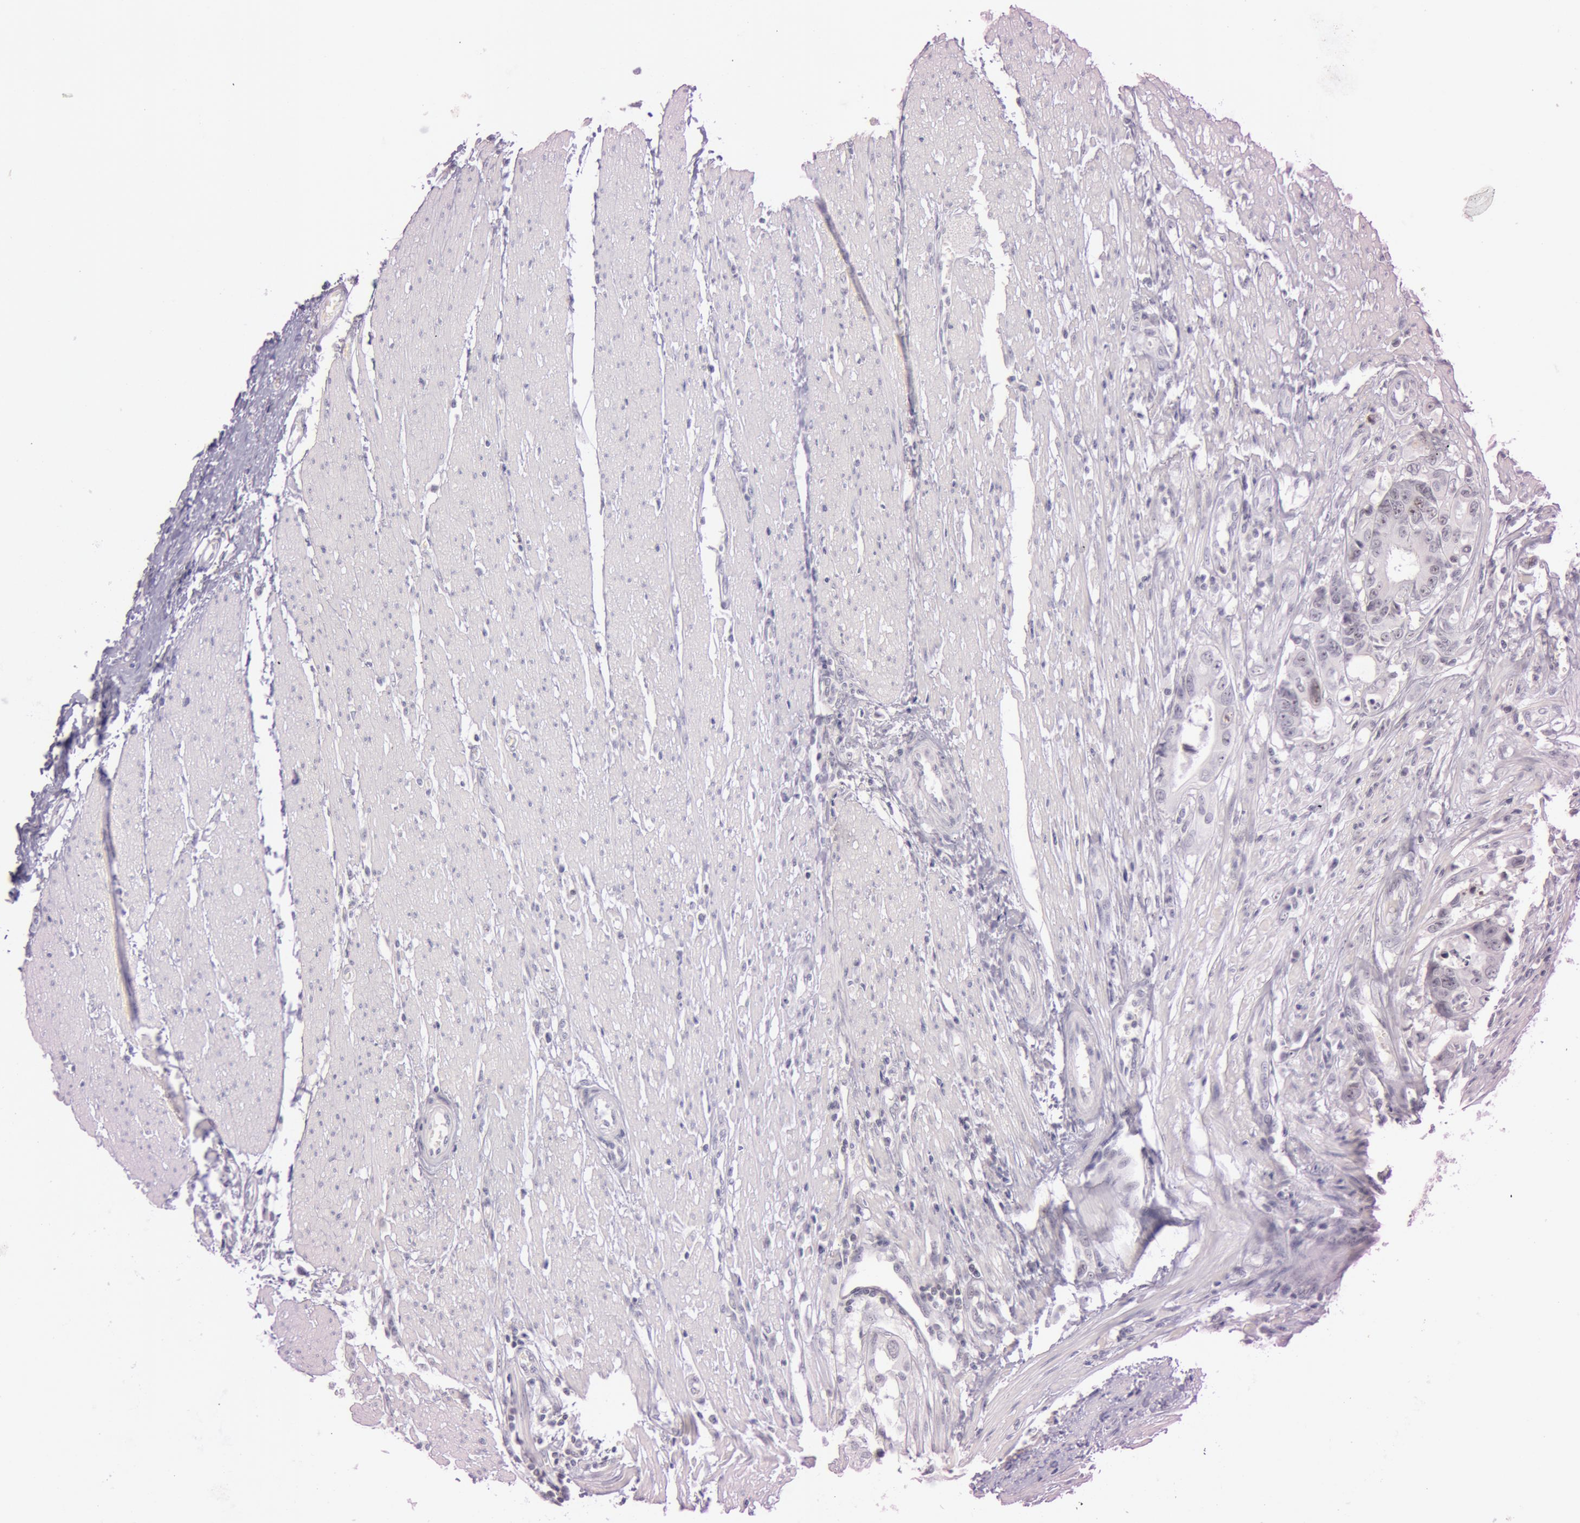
{"staining": {"intensity": "negative", "quantity": "none", "location": "none"}, "tissue": "colorectal cancer", "cell_type": "Tumor cells", "image_type": "cancer", "snomed": [{"axis": "morphology", "description": "Adenocarcinoma, NOS"}, {"axis": "topography", "description": "Rectum"}], "caption": "DAB (3,3'-diaminobenzidine) immunohistochemical staining of human colorectal cancer (adenocarcinoma) shows no significant expression in tumor cells.", "gene": "FBL", "patient": {"sex": "female", "age": 98}}